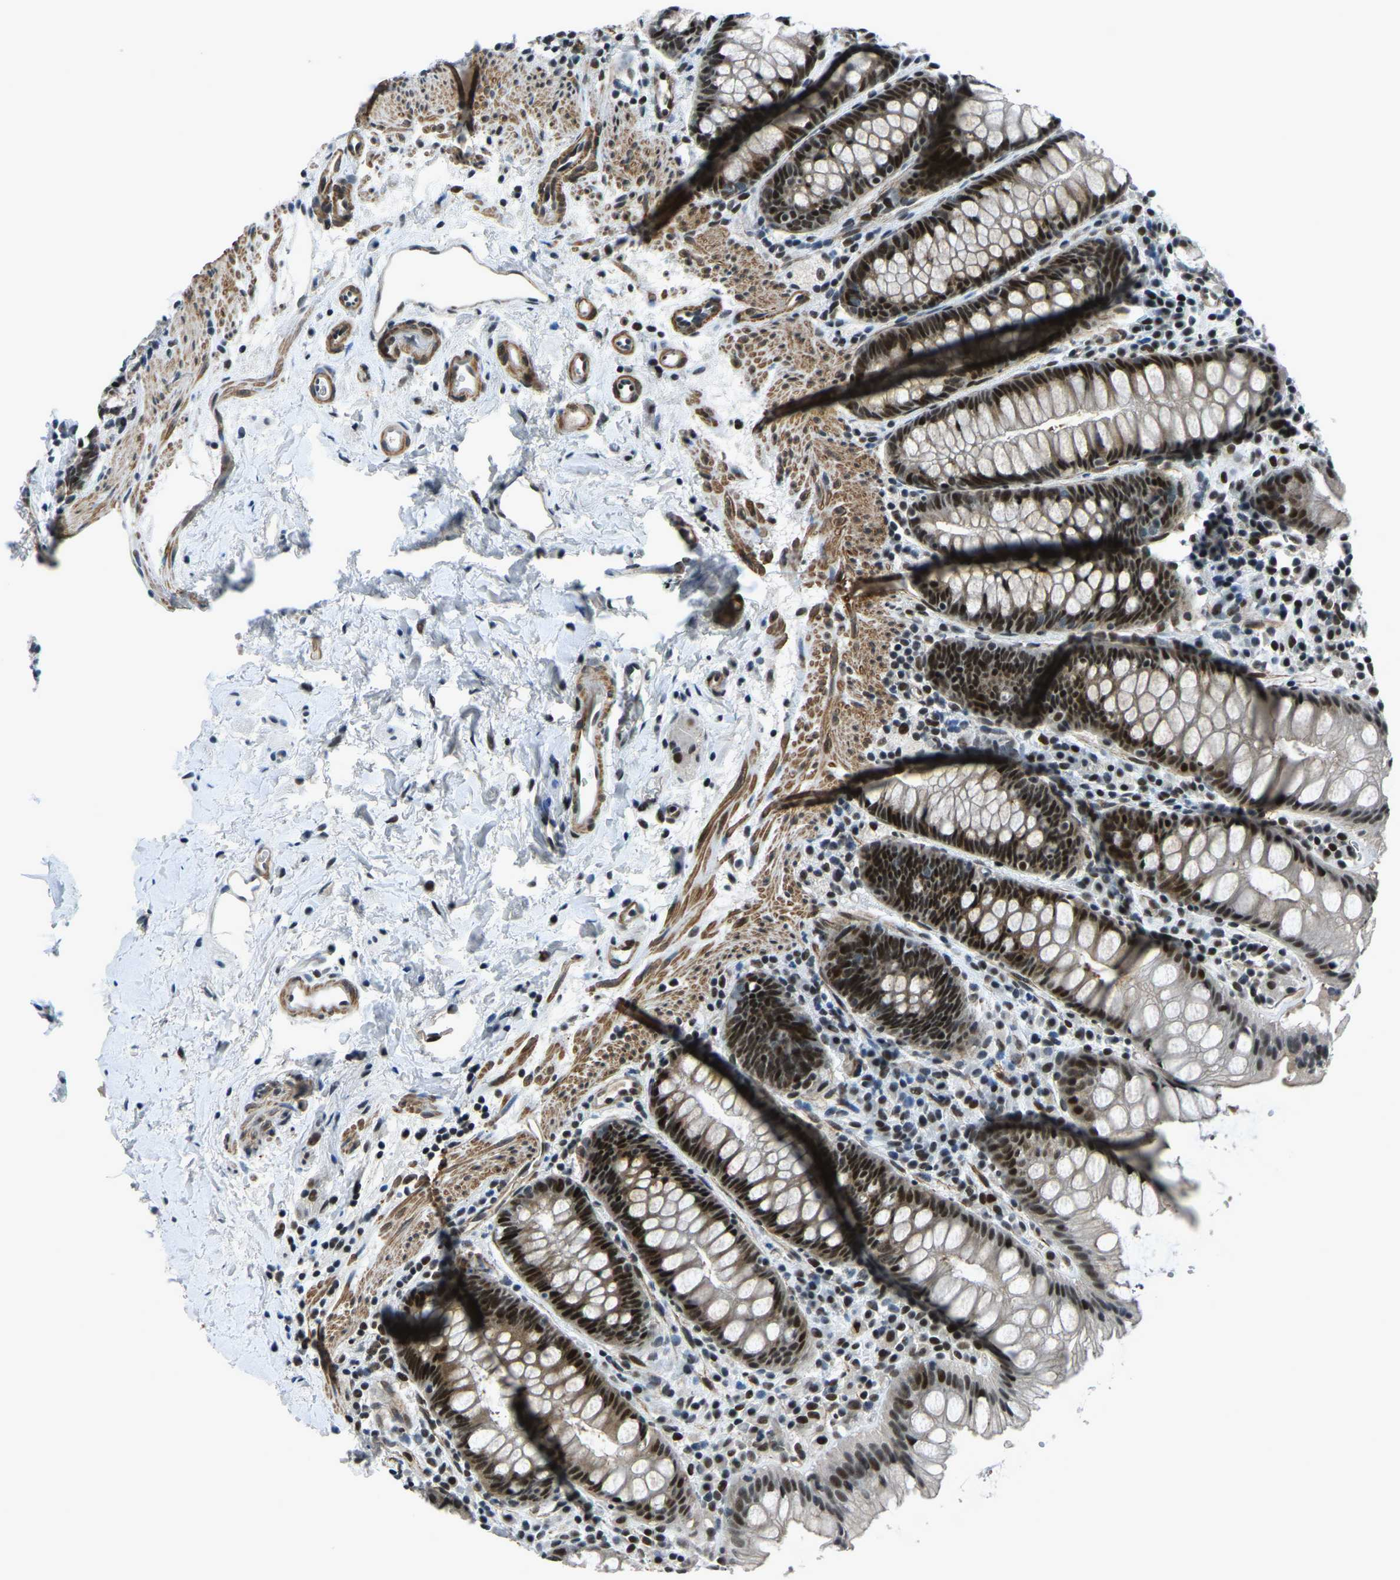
{"staining": {"intensity": "strong", "quantity": ">75%", "location": "nuclear"}, "tissue": "rectum", "cell_type": "Glandular cells", "image_type": "normal", "snomed": [{"axis": "morphology", "description": "Normal tissue, NOS"}, {"axis": "topography", "description": "Rectum"}], "caption": "The histopathology image reveals a brown stain indicating the presence of a protein in the nuclear of glandular cells in rectum. The staining was performed using DAB, with brown indicating positive protein expression. Nuclei are stained blue with hematoxylin.", "gene": "PRCC", "patient": {"sex": "female", "age": 65}}